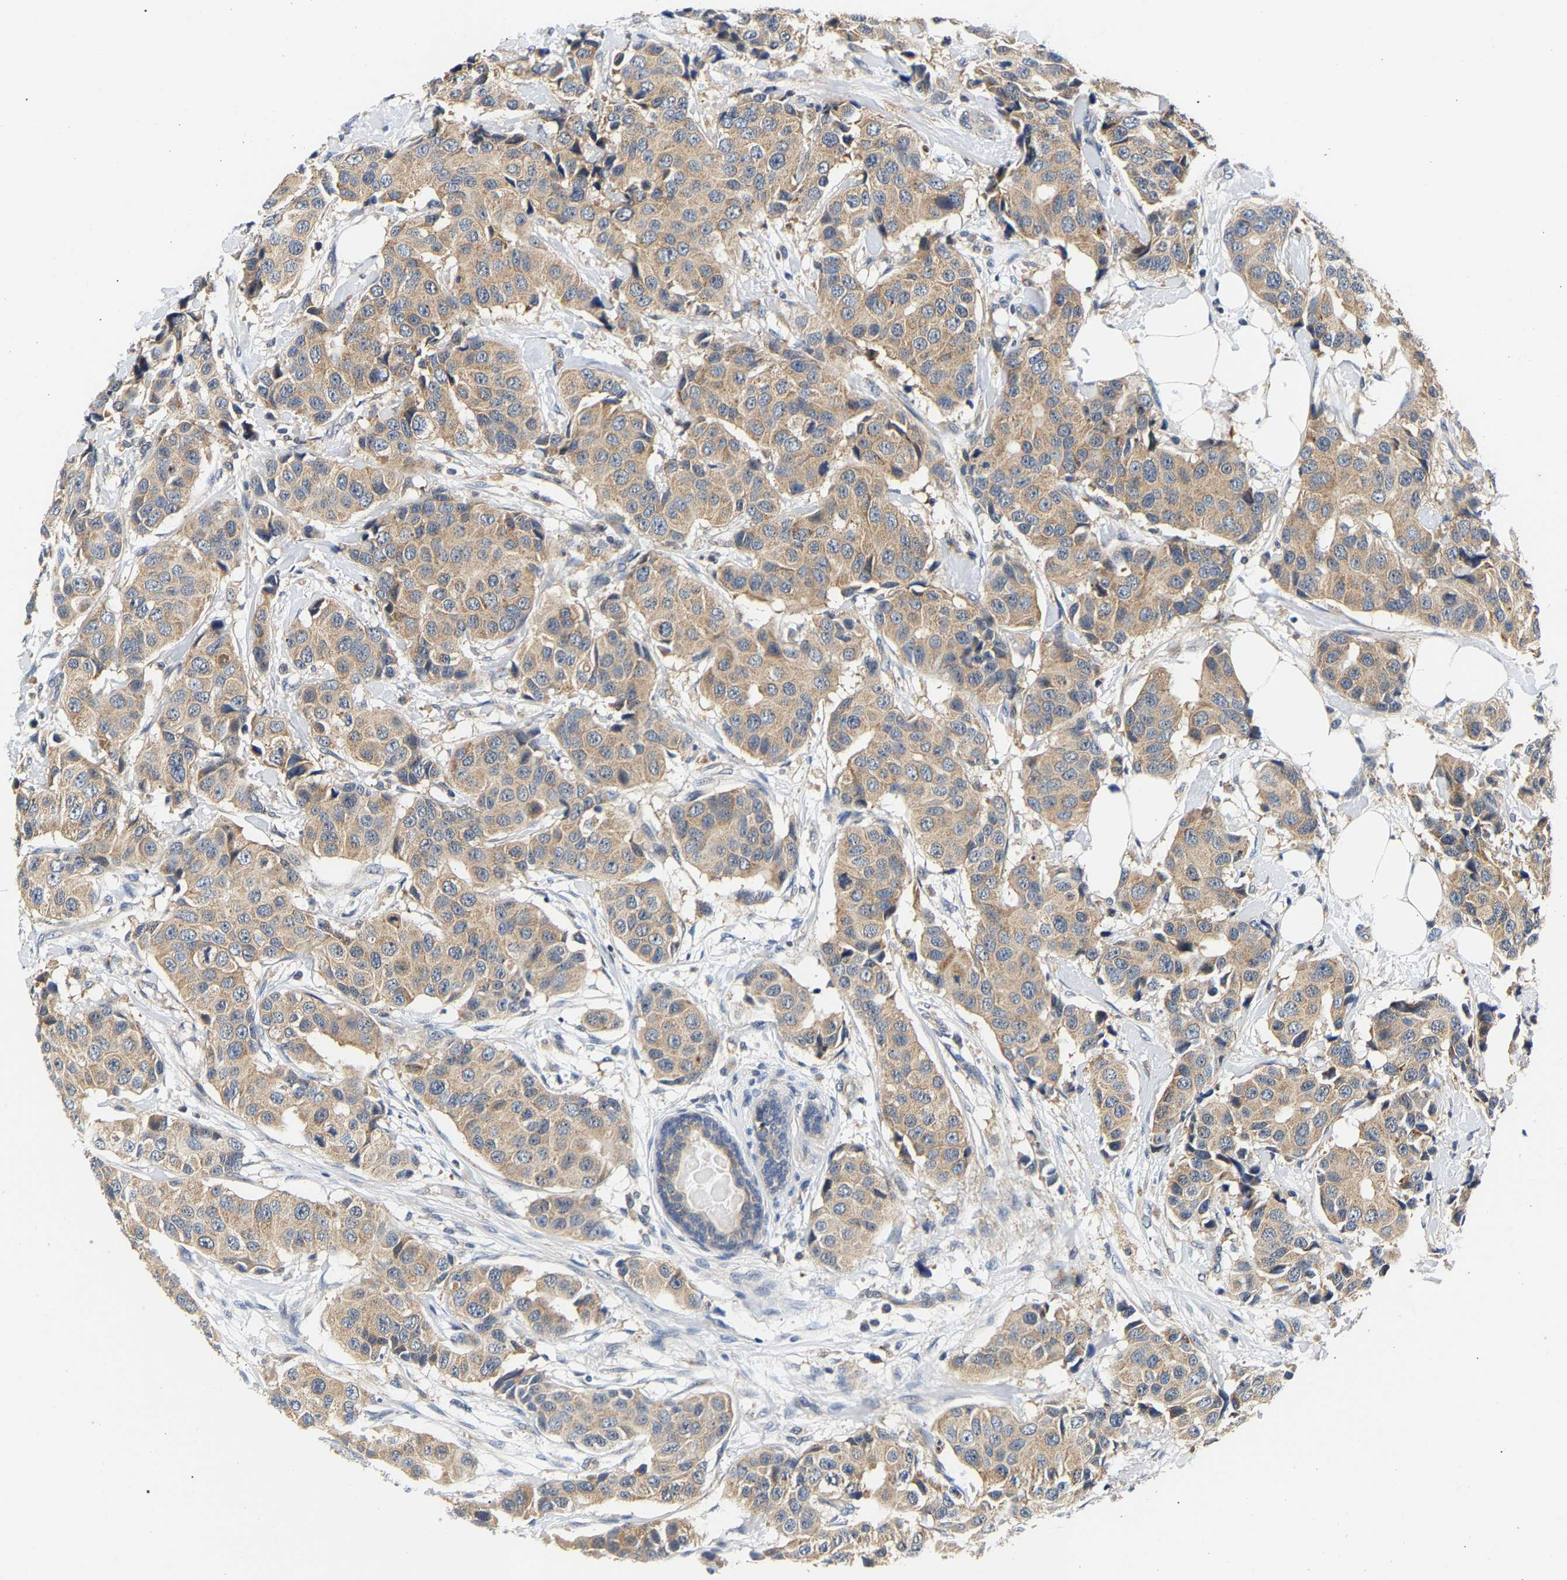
{"staining": {"intensity": "moderate", "quantity": ">75%", "location": "cytoplasmic/membranous"}, "tissue": "breast cancer", "cell_type": "Tumor cells", "image_type": "cancer", "snomed": [{"axis": "morphology", "description": "Normal tissue, NOS"}, {"axis": "morphology", "description": "Duct carcinoma"}, {"axis": "topography", "description": "Breast"}], "caption": "Breast cancer stained with a protein marker exhibits moderate staining in tumor cells.", "gene": "PPID", "patient": {"sex": "female", "age": 39}}